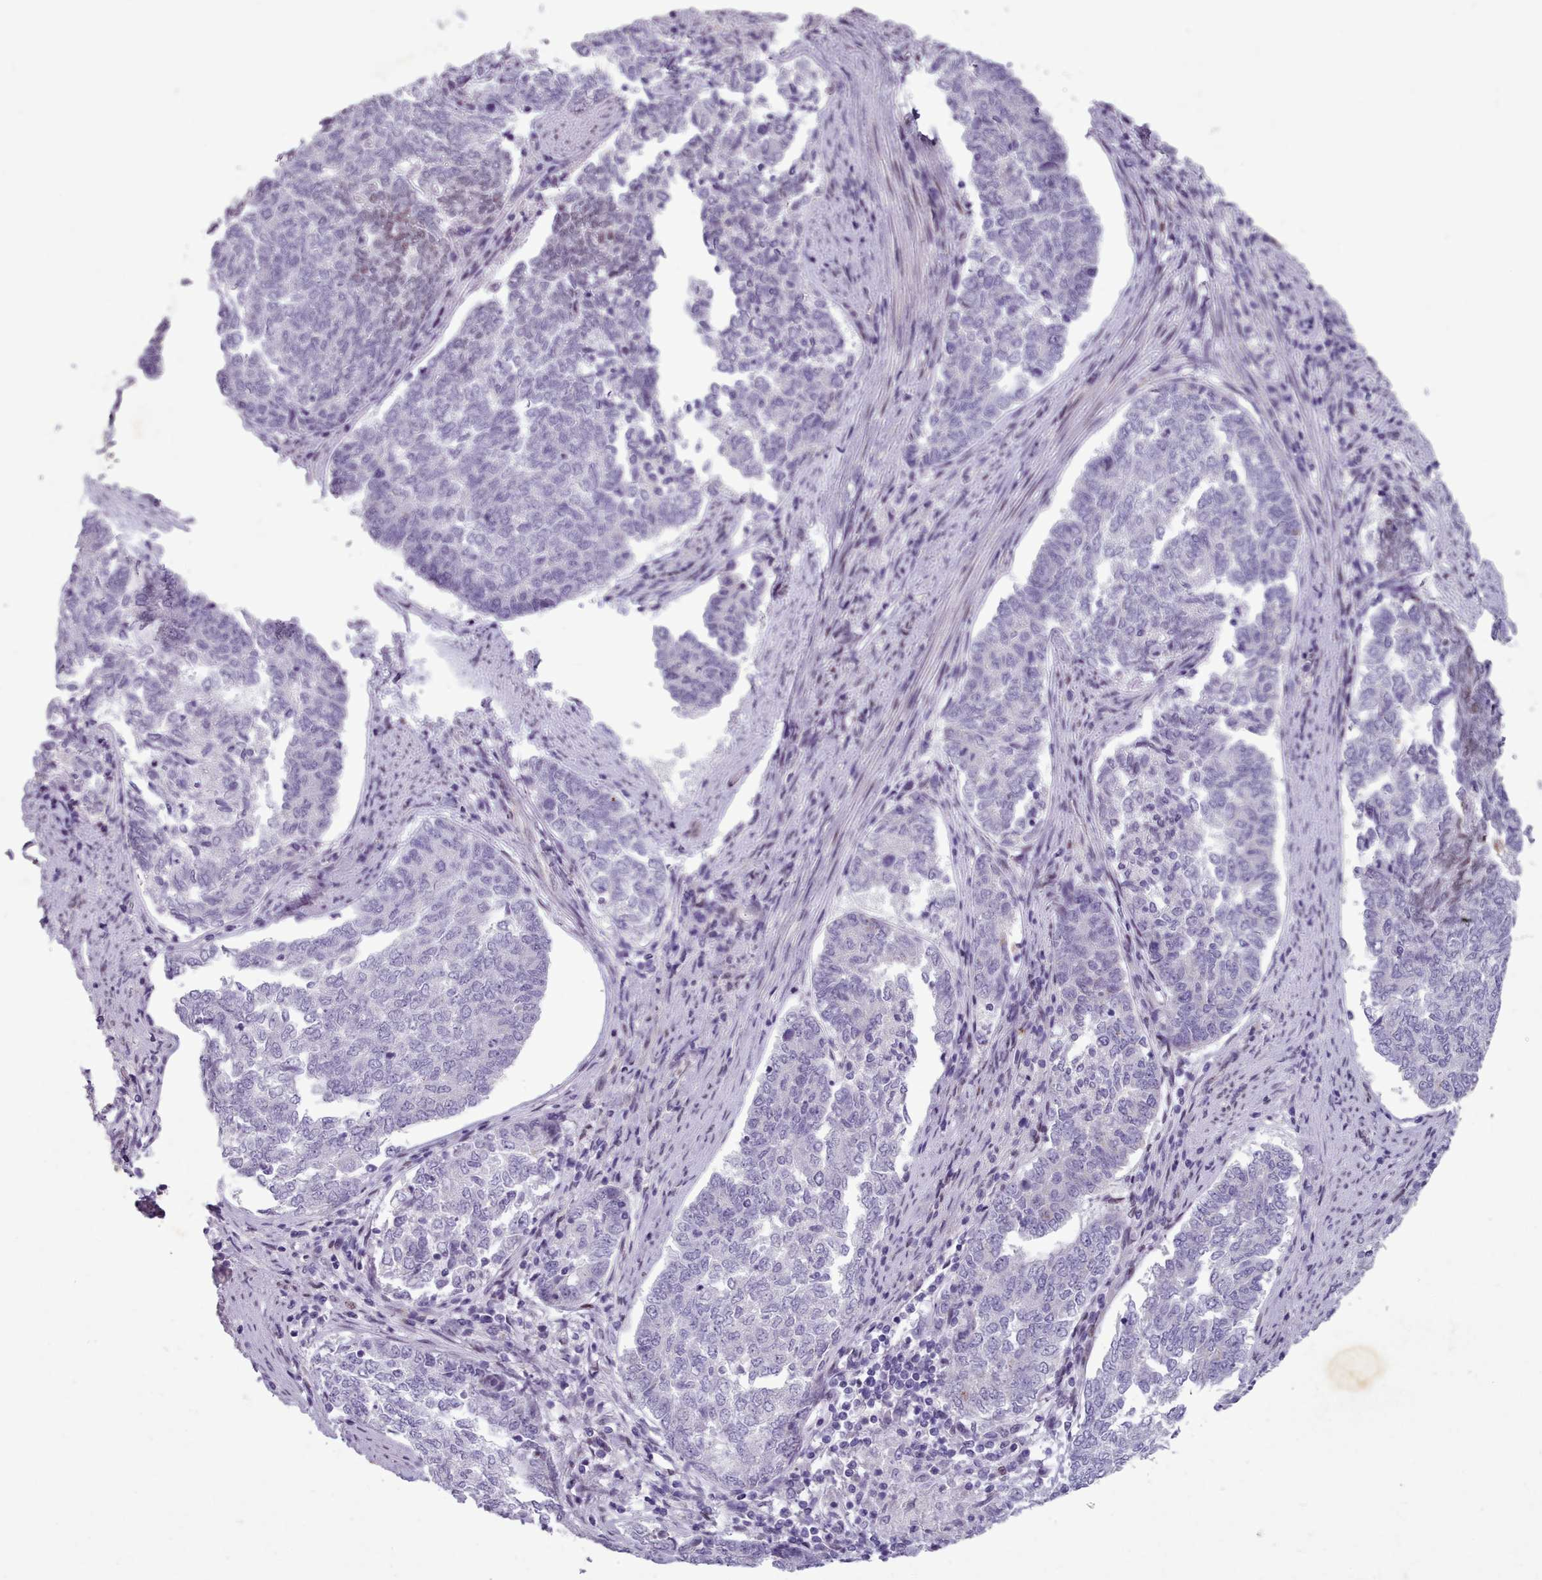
{"staining": {"intensity": "negative", "quantity": "none", "location": "none"}, "tissue": "endometrial cancer", "cell_type": "Tumor cells", "image_type": "cancer", "snomed": [{"axis": "morphology", "description": "Adenocarcinoma, NOS"}, {"axis": "topography", "description": "Endometrium"}], "caption": "IHC histopathology image of human endometrial cancer (adenocarcinoma) stained for a protein (brown), which demonstrates no positivity in tumor cells. (DAB (3,3'-diaminobenzidine) IHC, high magnification).", "gene": "KCNT2", "patient": {"sex": "female", "age": 80}}